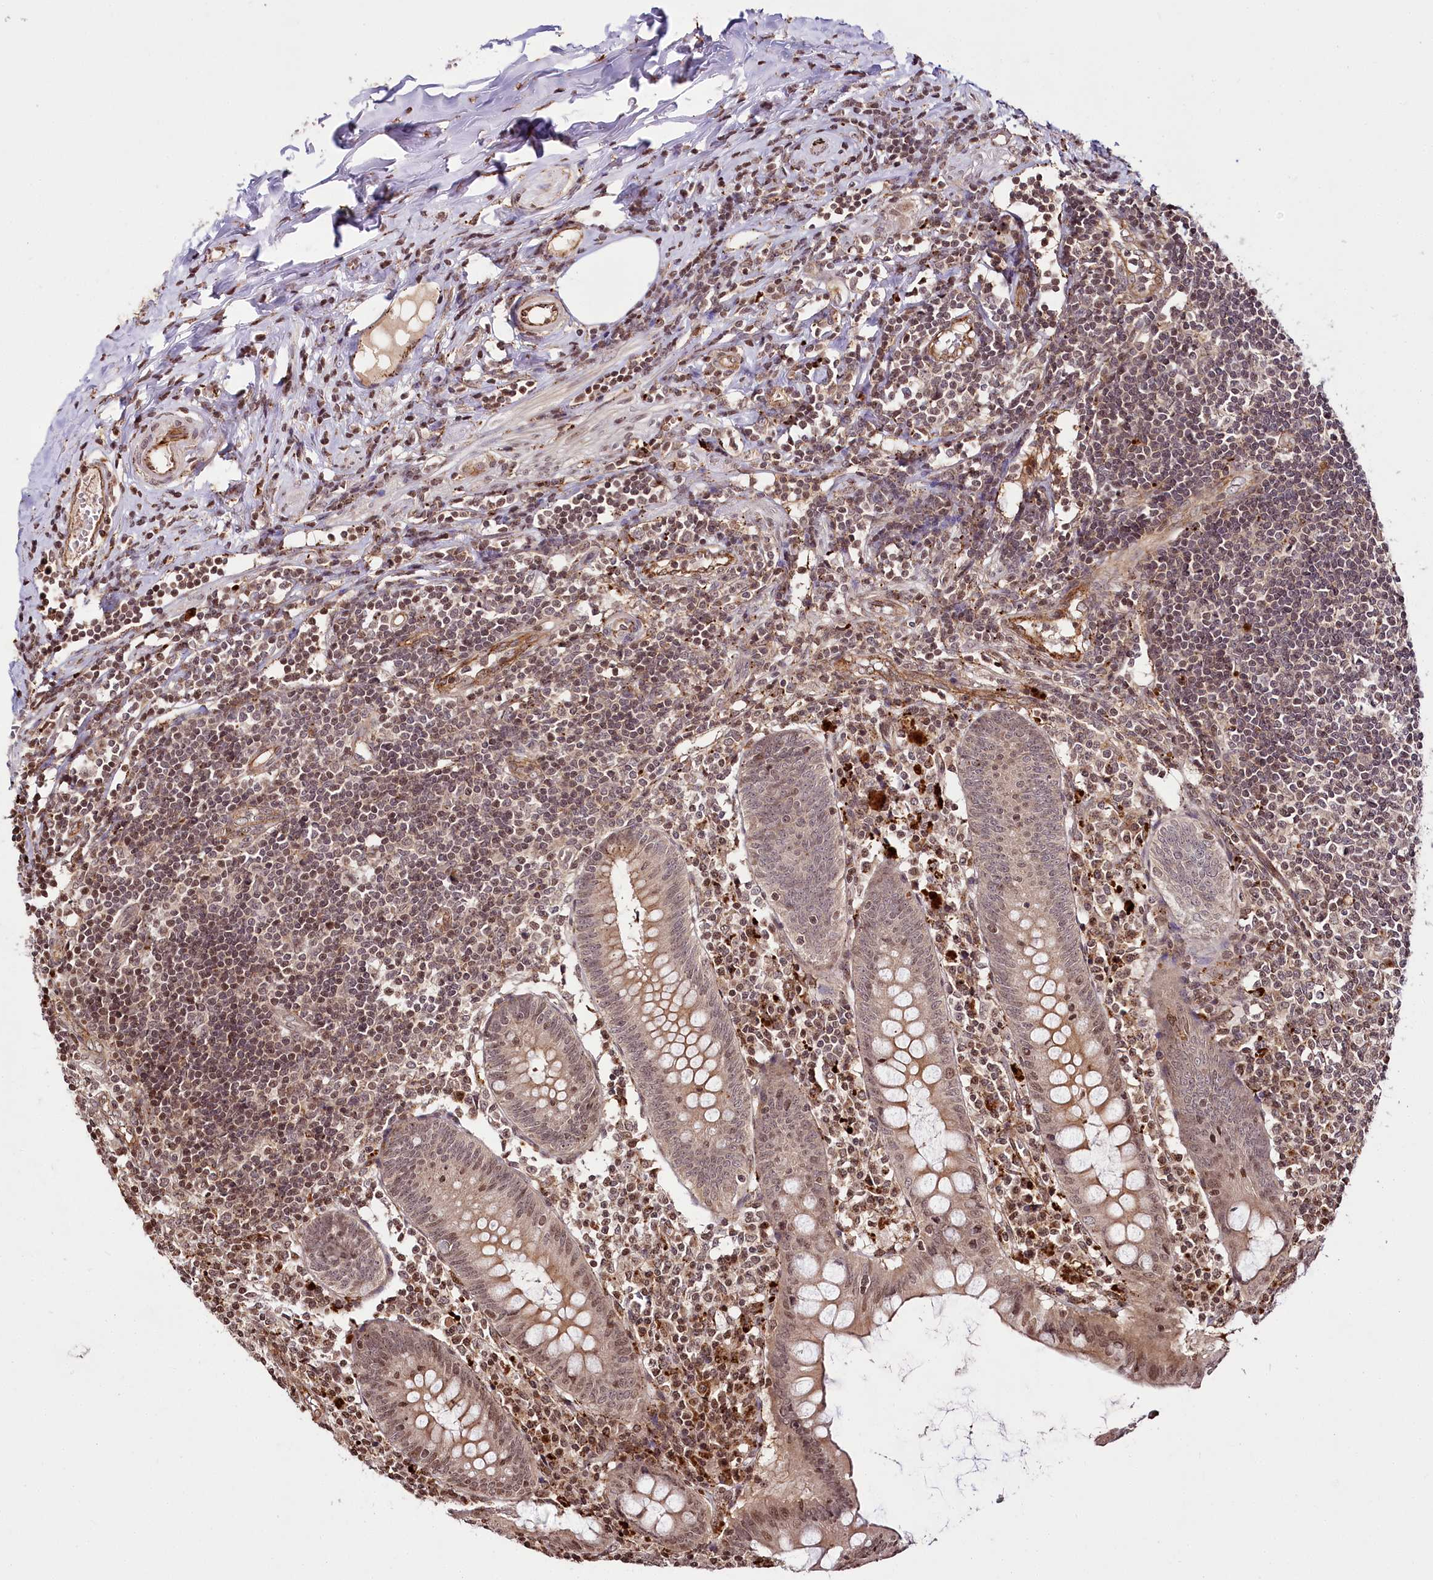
{"staining": {"intensity": "weak", "quantity": ">75%", "location": "cytoplasmic/membranous,nuclear"}, "tissue": "appendix", "cell_type": "Glandular cells", "image_type": "normal", "snomed": [{"axis": "morphology", "description": "Normal tissue, NOS"}, {"axis": "topography", "description": "Appendix"}], "caption": "The histopathology image reveals staining of unremarkable appendix, revealing weak cytoplasmic/membranous,nuclear protein positivity (brown color) within glandular cells. The protein of interest is stained brown, and the nuclei are stained in blue (DAB IHC with brightfield microscopy, high magnification).", "gene": "HOXC8", "patient": {"sex": "female", "age": 54}}